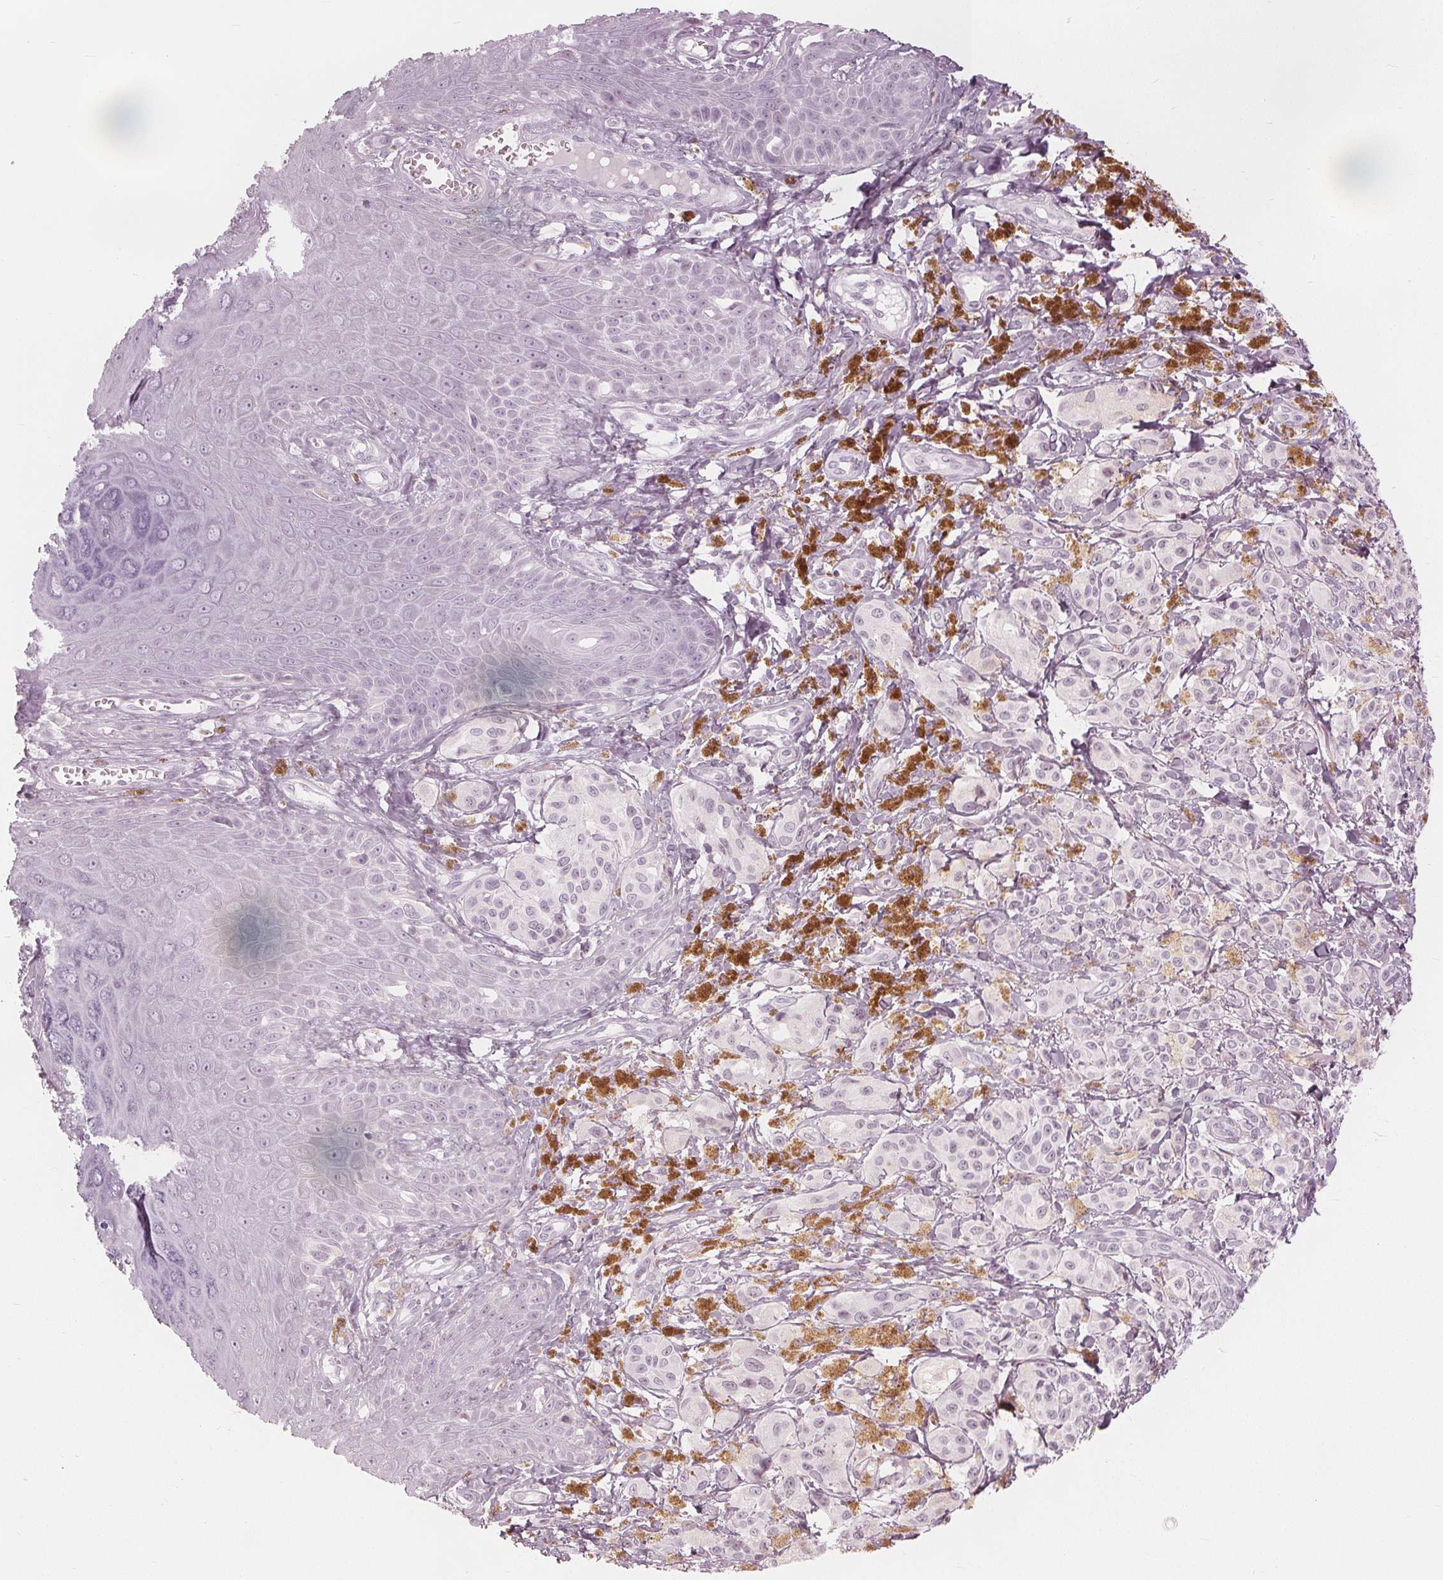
{"staining": {"intensity": "negative", "quantity": "none", "location": "none"}, "tissue": "melanoma", "cell_type": "Tumor cells", "image_type": "cancer", "snomed": [{"axis": "morphology", "description": "Malignant melanoma, NOS"}, {"axis": "topography", "description": "Skin"}], "caption": "High power microscopy image of an immunohistochemistry image of malignant melanoma, revealing no significant staining in tumor cells.", "gene": "PAEP", "patient": {"sex": "female", "age": 80}}